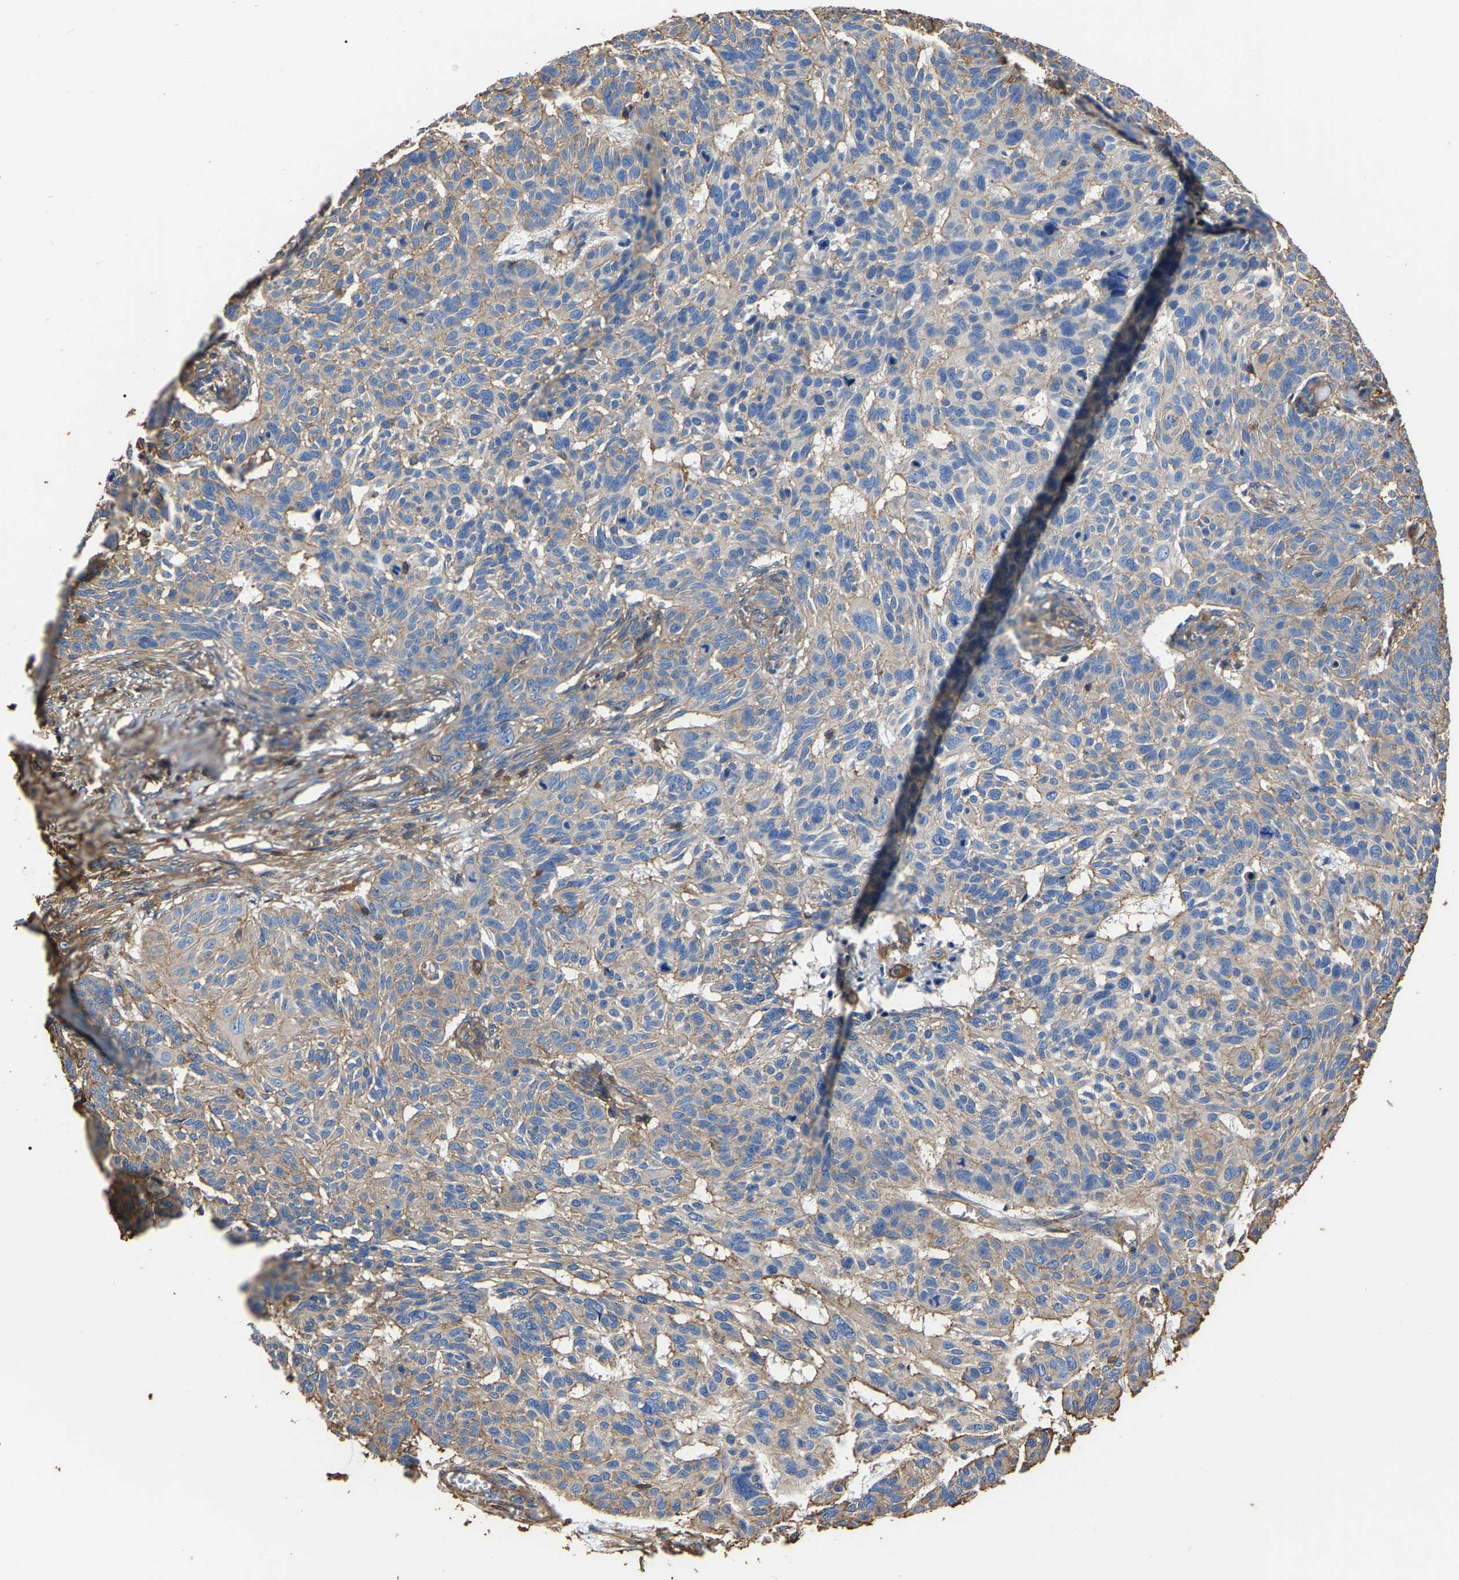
{"staining": {"intensity": "moderate", "quantity": "25%-75%", "location": "cytoplasmic/membranous"}, "tissue": "skin cancer", "cell_type": "Tumor cells", "image_type": "cancer", "snomed": [{"axis": "morphology", "description": "Basal cell carcinoma"}, {"axis": "topography", "description": "Skin"}], "caption": "Immunohistochemistry (IHC) of human skin basal cell carcinoma exhibits medium levels of moderate cytoplasmic/membranous expression in about 25%-75% of tumor cells.", "gene": "ARMT1", "patient": {"sex": "male", "age": 85}}